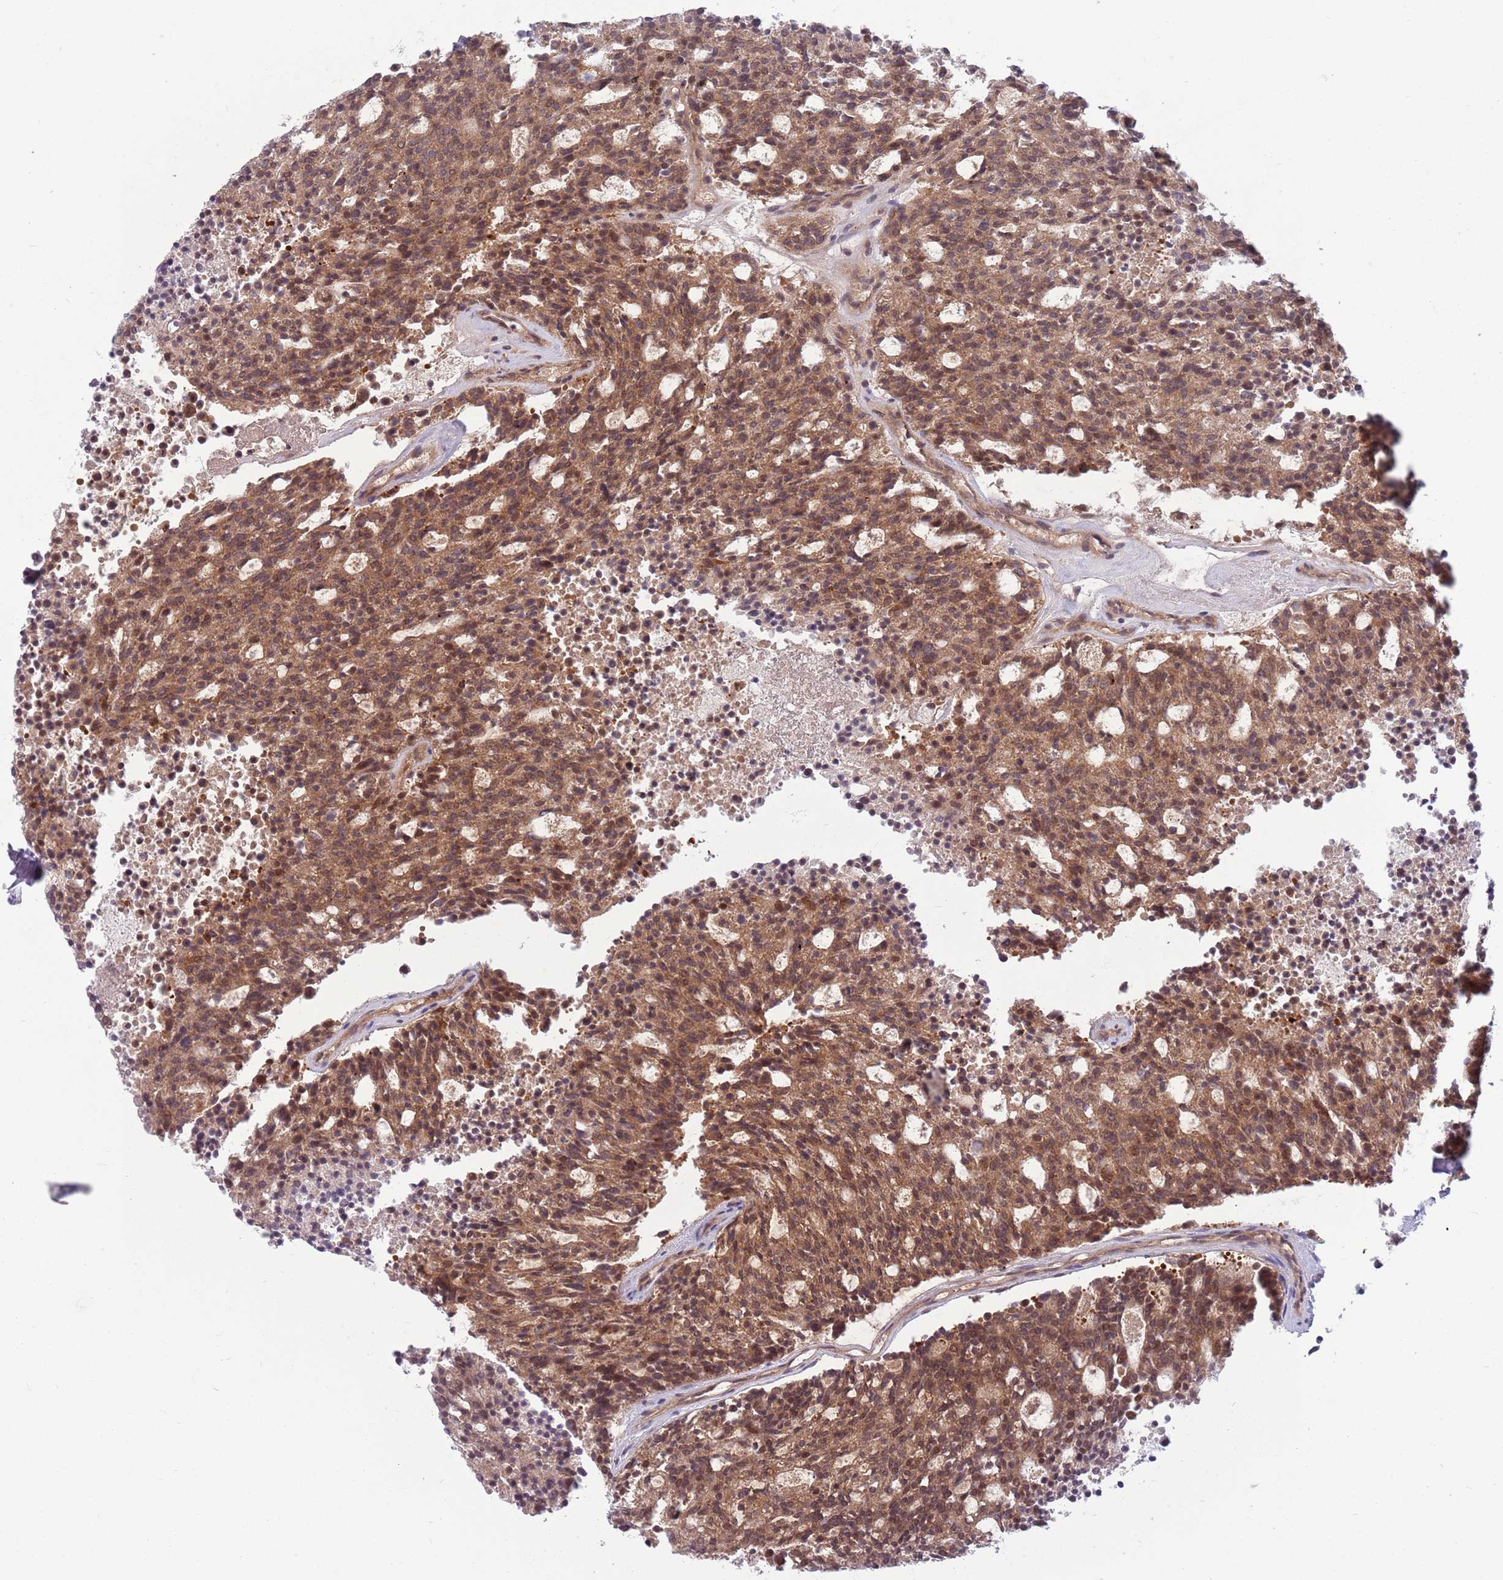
{"staining": {"intensity": "moderate", "quantity": ">75%", "location": "cytoplasmic/membranous,nuclear"}, "tissue": "carcinoid", "cell_type": "Tumor cells", "image_type": "cancer", "snomed": [{"axis": "morphology", "description": "Carcinoid, malignant, NOS"}, {"axis": "topography", "description": "Pancreas"}], "caption": "Immunohistochemistry (IHC) (DAB) staining of human carcinoid demonstrates moderate cytoplasmic/membranous and nuclear protein positivity in about >75% of tumor cells. The staining is performed using DAB (3,3'-diaminobenzidine) brown chromogen to label protein expression. The nuclei are counter-stained blue using hematoxylin.", "gene": "ZNF574", "patient": {"sex": "female", "age": 54}}